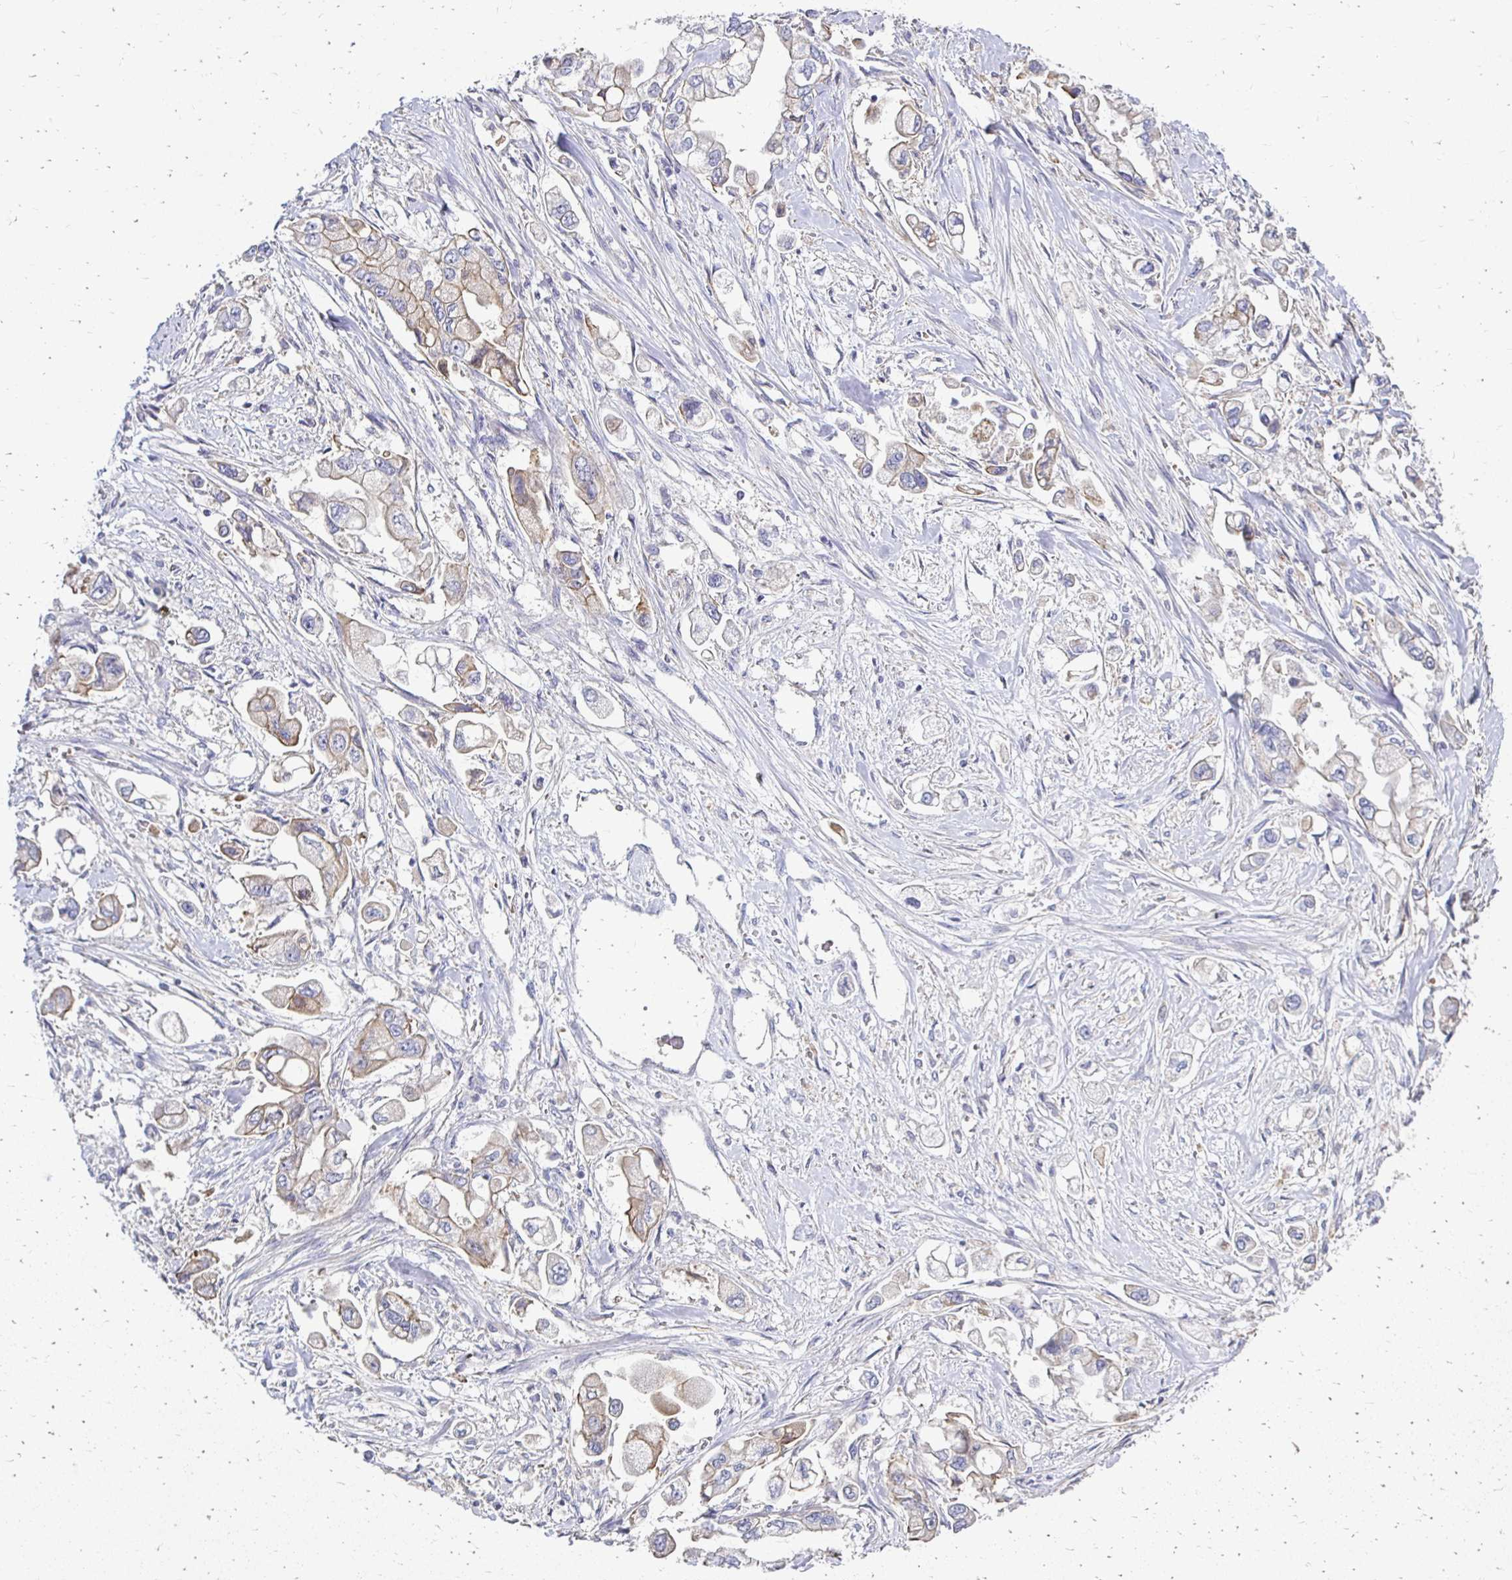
{"staining": {"intensity": "weak", "quantity": "25%-75%", "location": "cytoplasmic/membranous"}, "tissue": "stomach cancer", "cell_type": "Tumor cells", "image_type": "cancer", "snomed": [{"axis": "morphology", "description": "Adenocarcinoma, NOS"}, {"axis": "topography", "description": "Stomach"}], "caption": "This is an image of immunohistochemistry (IHC) staining of stomach cancer (adenocarcinoma), which shows weak positivity in the cytoplasmic/membranous of tumor cells.", "gene": "AKAP6", "patient": {"sex": "male", "age": 62}}